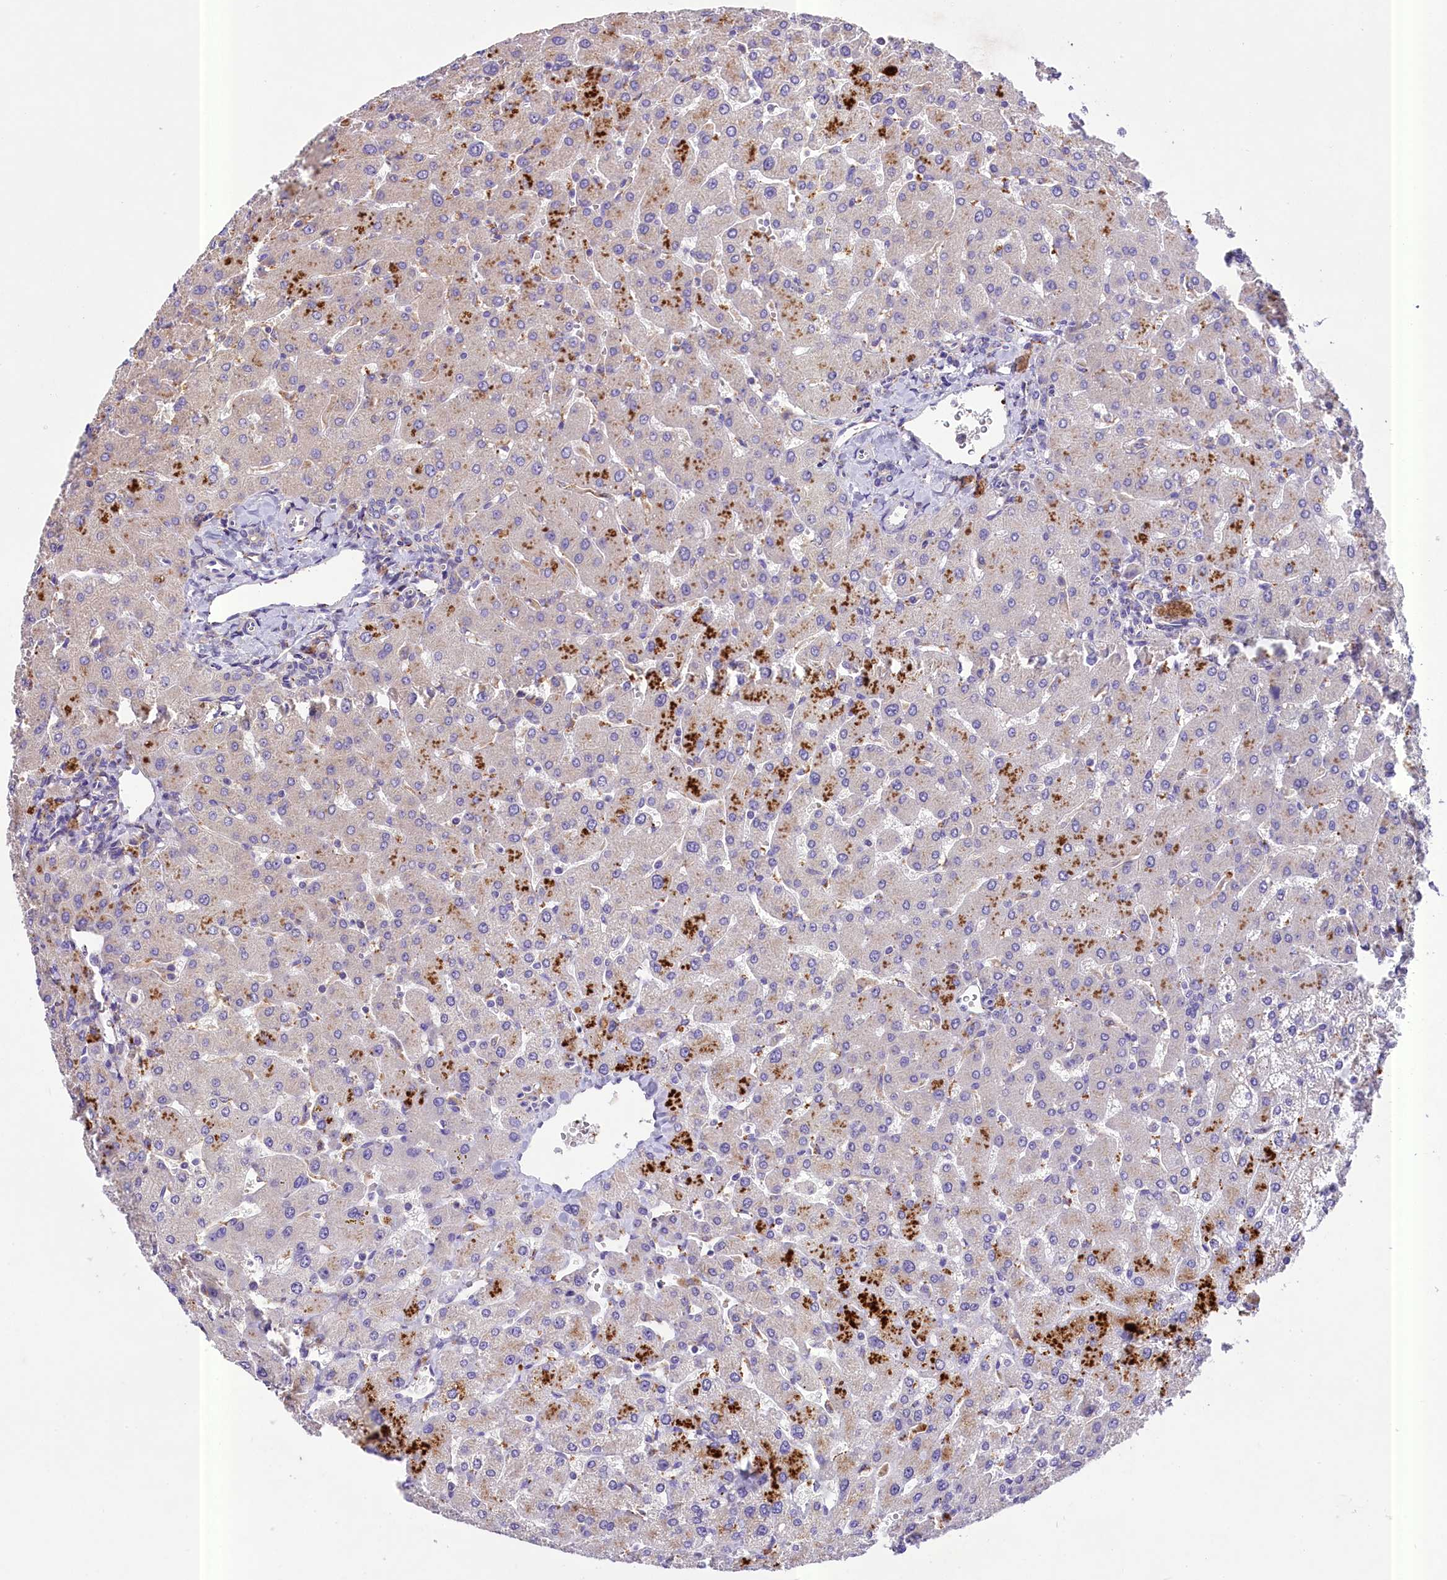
{"staining": {"intensity": "negative", "quantity": "none", "location": "none"}, "tissue": "liver", "cell_type": "Cholangiocytes", "image_type": "normal", "snomed": [{"axis": "morphology", "description": "Normal tissue, NOS"}, {"axis": "topography", "description": "Liver"}], "caption": "IHC micrograph of benign liver: human liver stained with DAB (3,3'-diaminobenzidine) demonstrates no significant protein staining in cholangiocytes. The staining is performed using DAB (3,3'-diaminobenzidine) brown chromogen with nuclei counter-stained in using hematoxylin.", "gene": "PEMT", "patient": {"sex": "male", "age": 55}}